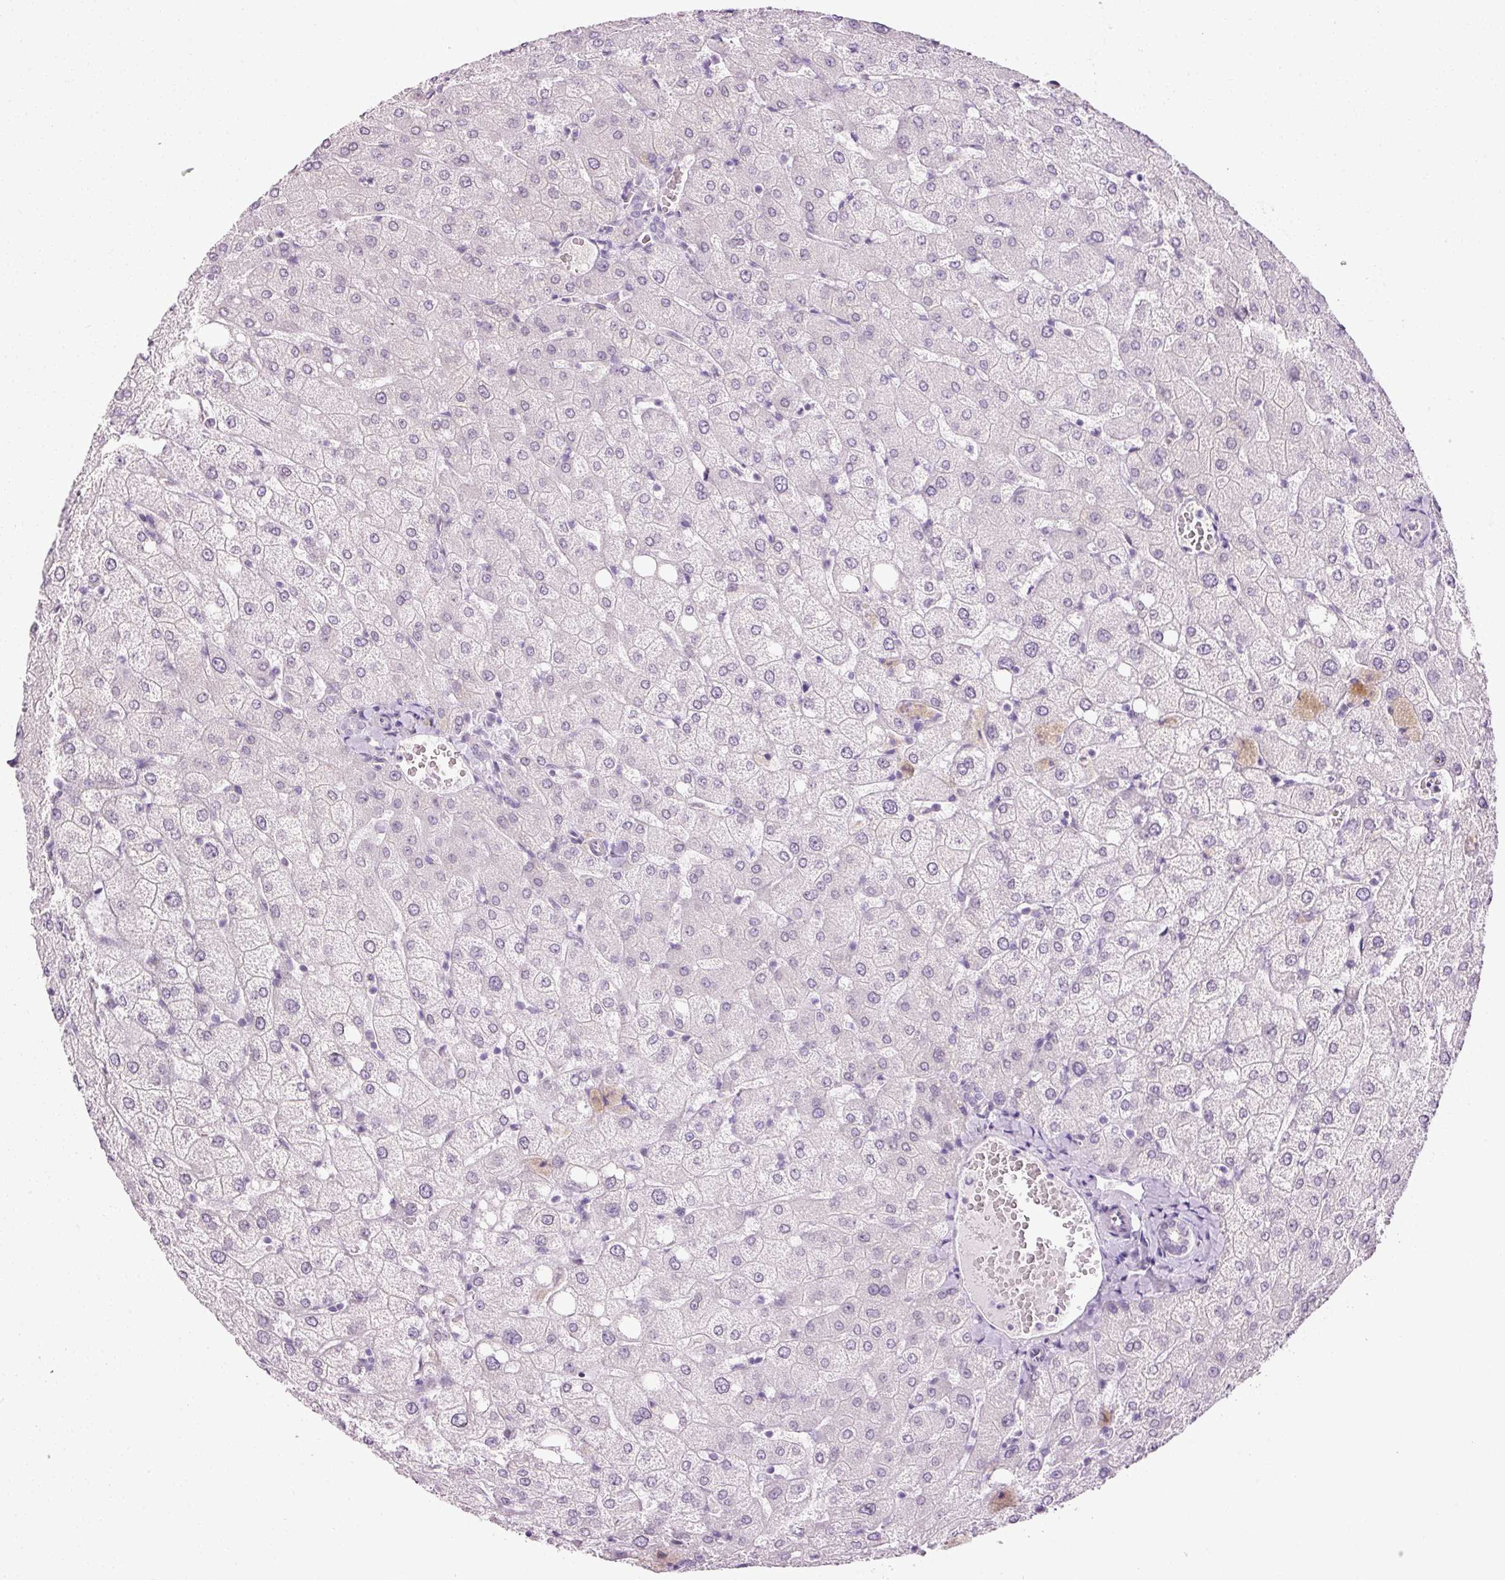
{"staining": {"intensity": "negative", "quantity": "none", "location": "none"}, "tissue": "liver", "cell_type": "Cholangiocytes", "image_type": "normal", "snomed": [{"axis": "morphology", "description": "Normal tissue, NOS"}, {"axis": "topography", "description": "Liver"}], "caption": "The immunohistochemistry histopathology image has no significant positivity in cholangiocytes of liver.", "gene": "ANKRD20A1", "patient": {"sex": "female", "age": 54}}